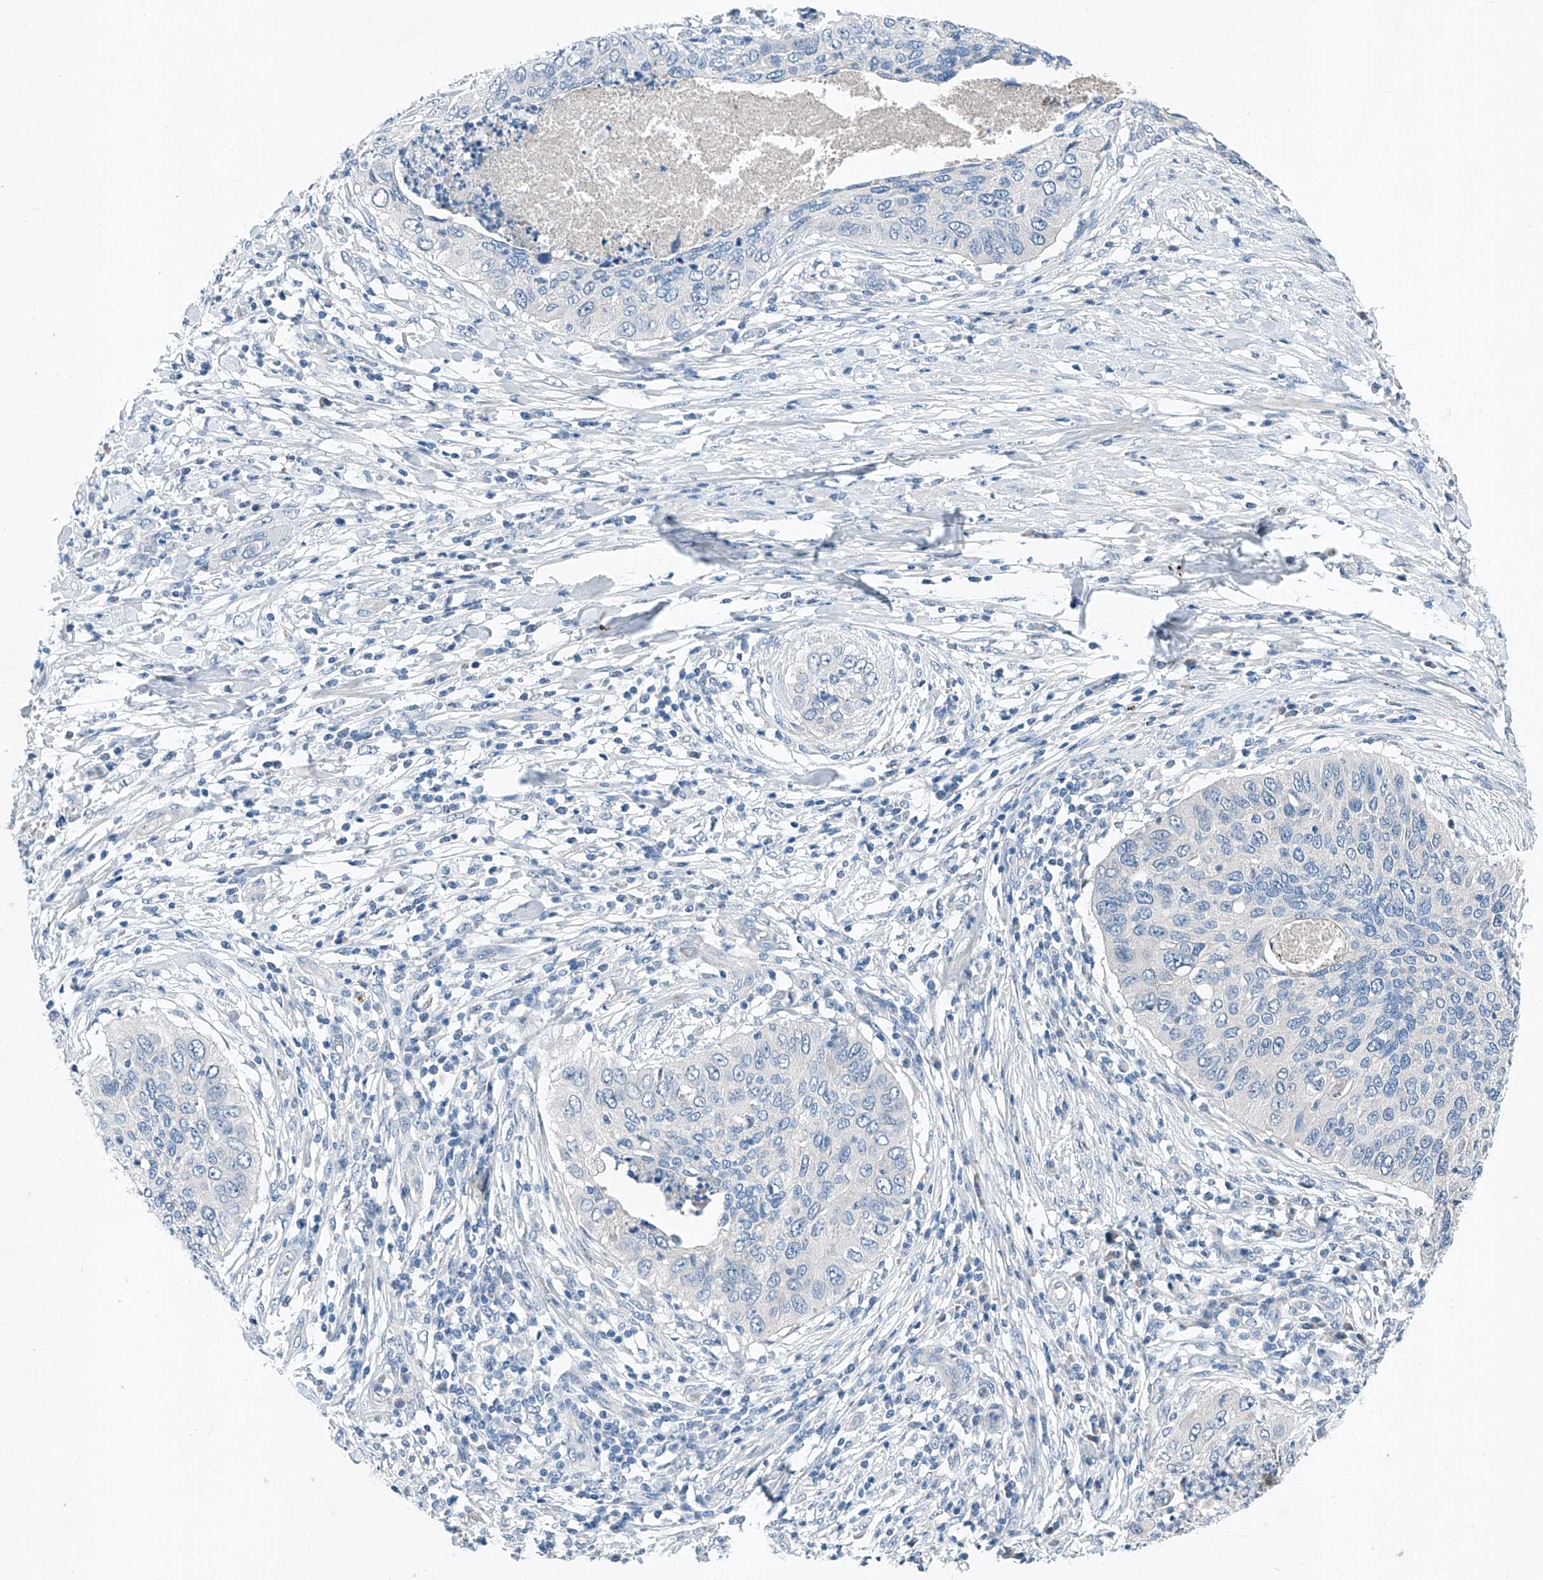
{"staining": {"intensity": "negative", "quantity": "none", "location": "none"}, "tissue": "cervical cancer", "cell_type": "Tumor cells", "image_type": "cancer", "snomed": [{"axis": "morphology", "description": "Squamous cell carcinoma, NOS"}, {"axis": "topography", "description": "Cervix"}], "caption": "This is a histopathology image of immunohistochemistry (IHC) staining of cervical cancer (squamous cell carcinoma), which shows no positivity in tumor cells. The staining is performed using DAB brown chromogen with nuclei counter-stained in using hematoxylin.", "gene": "MDGA1", "patient": {"sex": "female", "age": 38}}